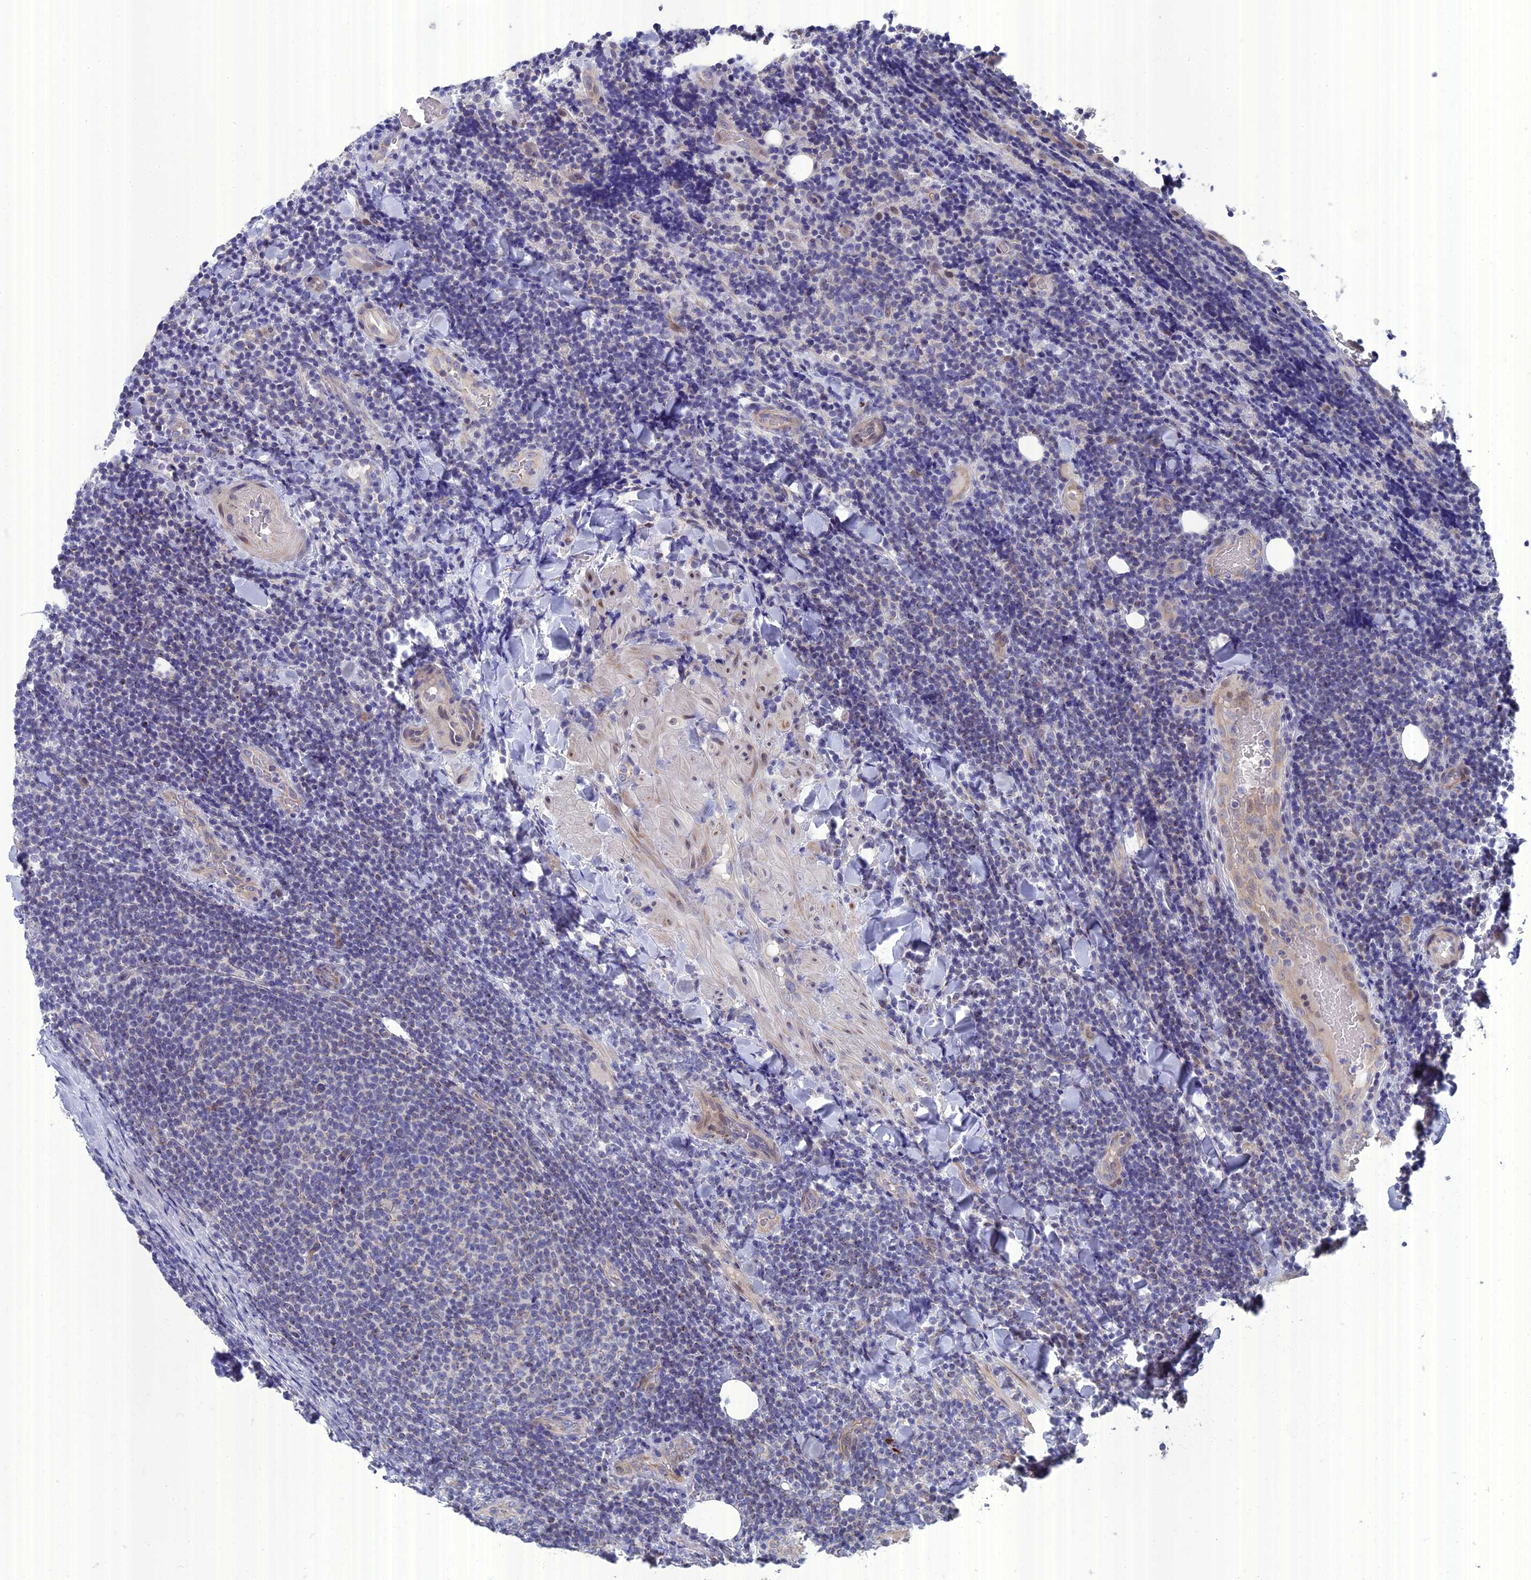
{"staining": {"intensity": "negative", "quantity": "none", "location": "none"}, "tissue": "lymphoma", "cell_type": "Tumor cells", "image_type": "cancer", "snomed": [{"axis": "morphology", "description": "Malignant lymphoma, non-Hodgkin's type, Low grade"}, {"axis": "topography", "description": "Lymph node"}], "caption": "Immunohistochemistry (IHC) of lymphoma demonstrates no staining in tumor cells. (Stains: DAB immunohistochemistry (IHC) with hematoxylin counter stain, Microscopy: brightfield microscopy at high magnification).", "gene": "TMEM161A", "patient": {"sex": "male", "age": 66}}